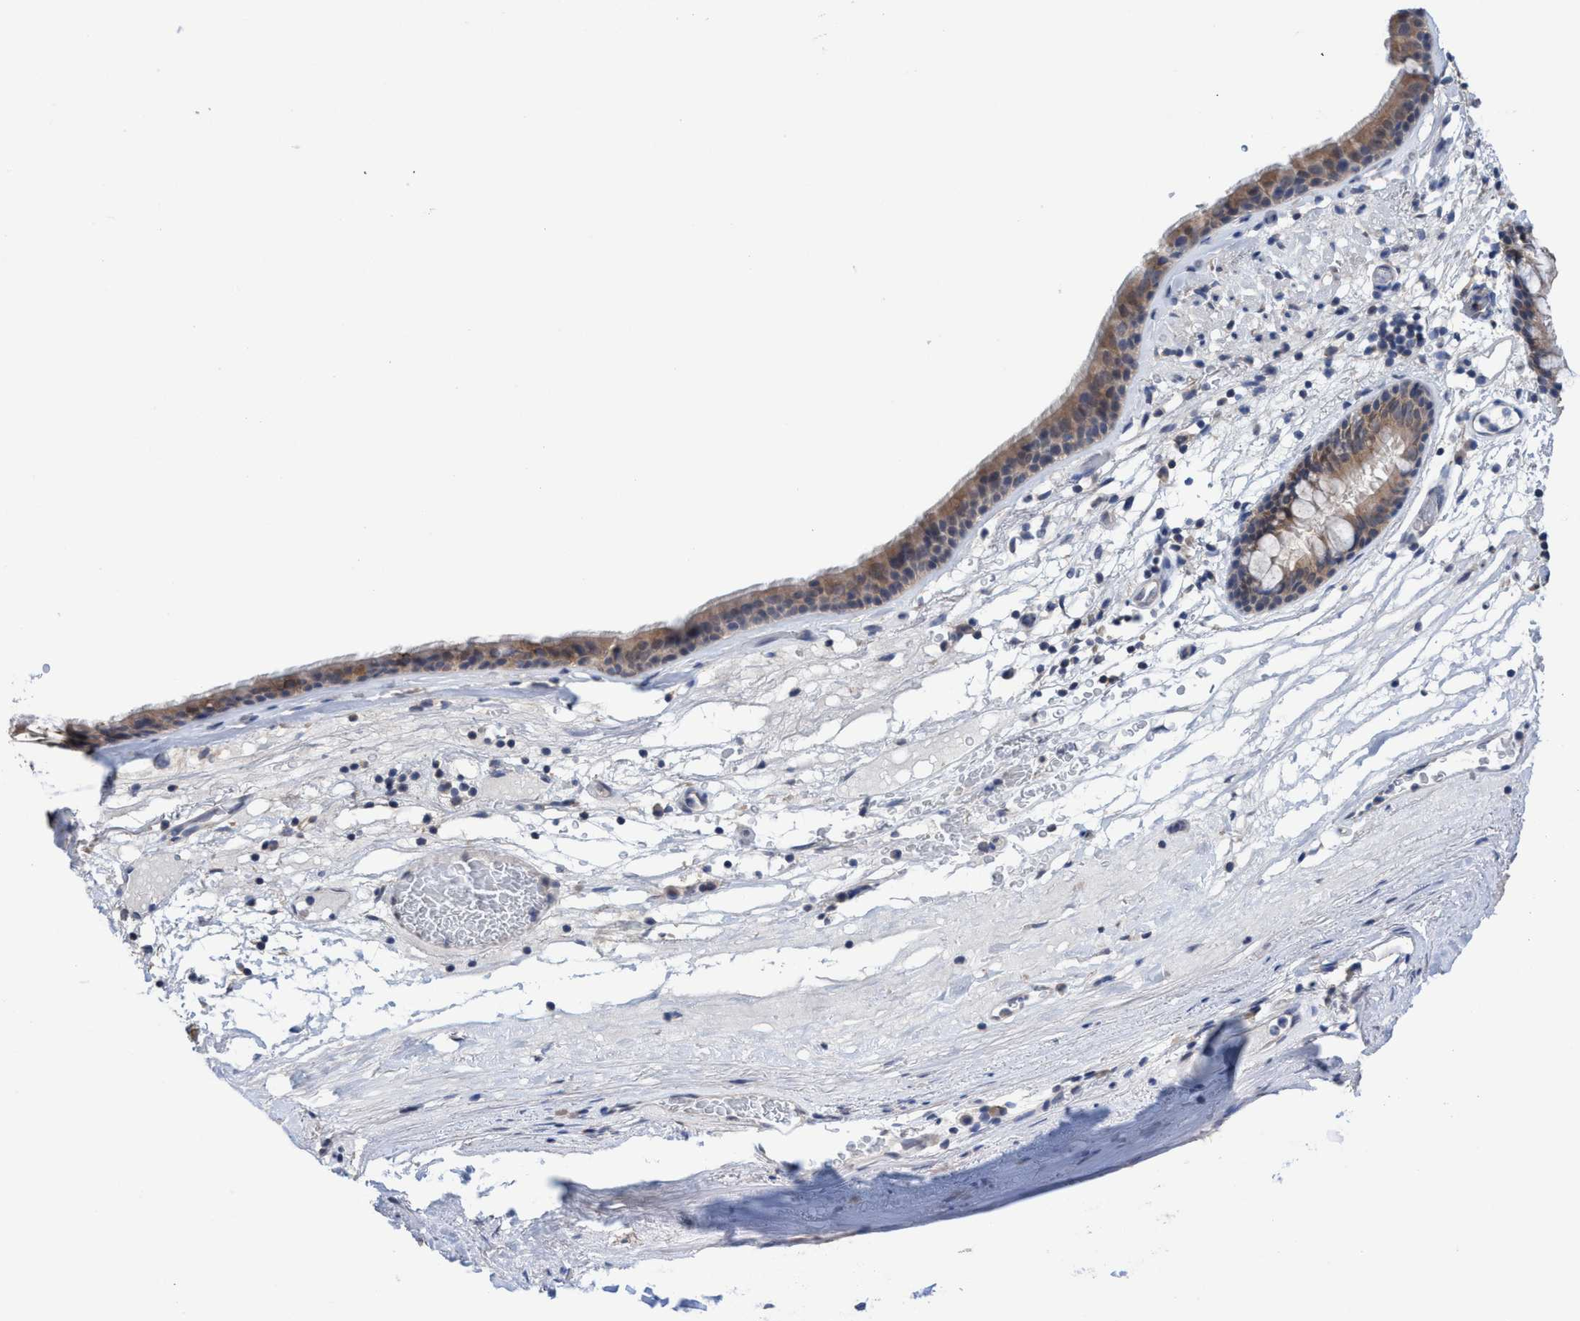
{"staining": {"intensity": "moderate", "quantity": ">75%", "location": "cytoplasmic/membranous"}, "tissue": "bronchus", "cell_type": "Respiratory epithelial cells", "image_type": "normal", "snomed": [{"axis": "morphology", "description": "Normal tissue, NOS"}, {"axis": "topography", "description": "Cartilage tissue"}], "caption": "Moderate cytoplasmic/membranous protein positivity is present in about >75% of respiratory epithelial cells in bronchus. (DAB (3,3'-diaminobenzidine) = brown stain, brightfield microscopy at high magnification).", "gene": "GLOD4", "patient": {"sex": "female", "age": 63}}